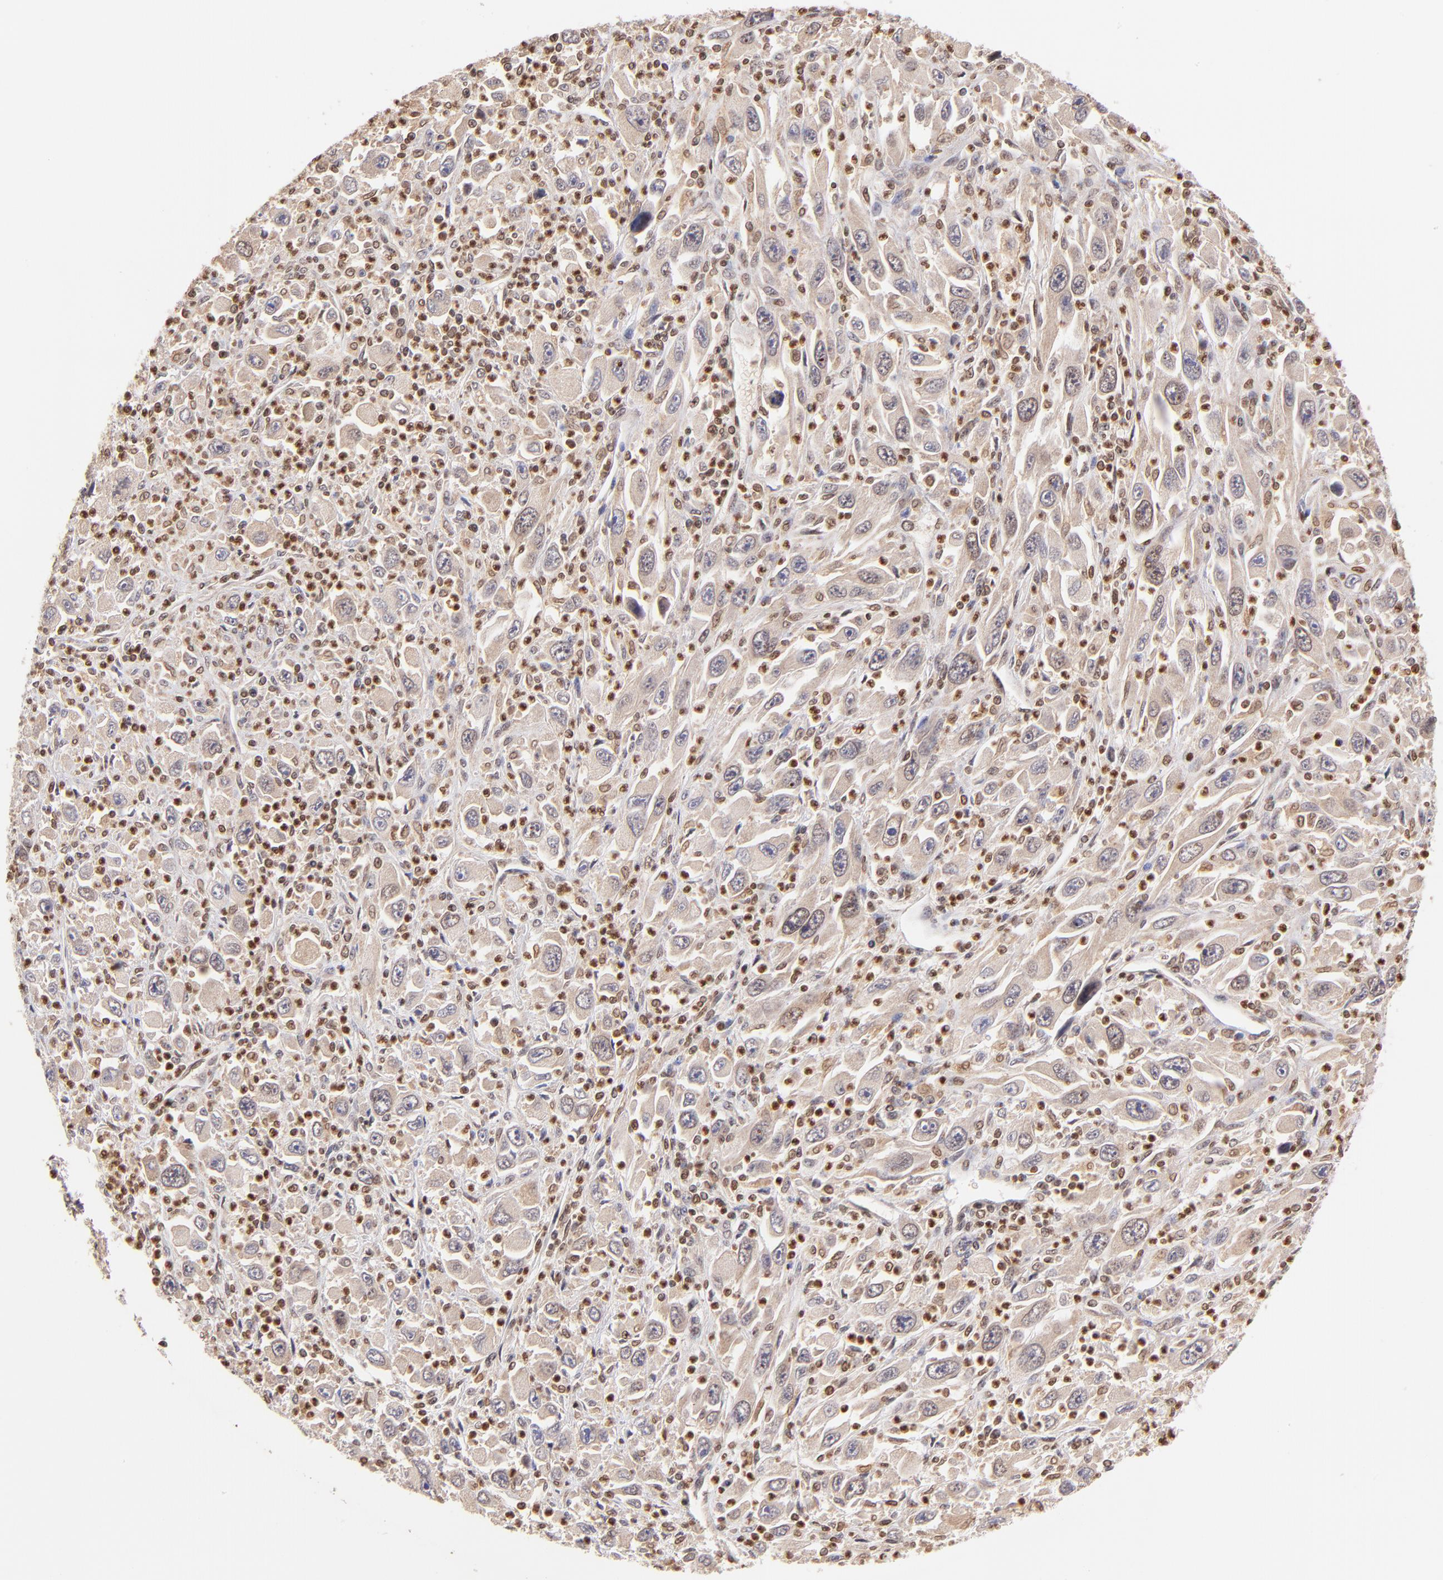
{"staining": {"intensity": "moderate", "quantity": ">75%", "location": "cytoplasmic/membranous"}, "tissue": "melanoma", "cell_type": "Tumor cells", "image_type": "cancer", "snomed": [{"axis": "morphology", "description": "Malignant melanoma, Metastatic site"}, {"axis": "topography", "description": "Skin"}], "caption": "Human melanoma stained with a brown dye demonstrates moderate cytoplasmic/membranous positive staining in about >75% of tumor cells.", "gene": "WDR25", "patient": {"sex": "female", "age": 56}}